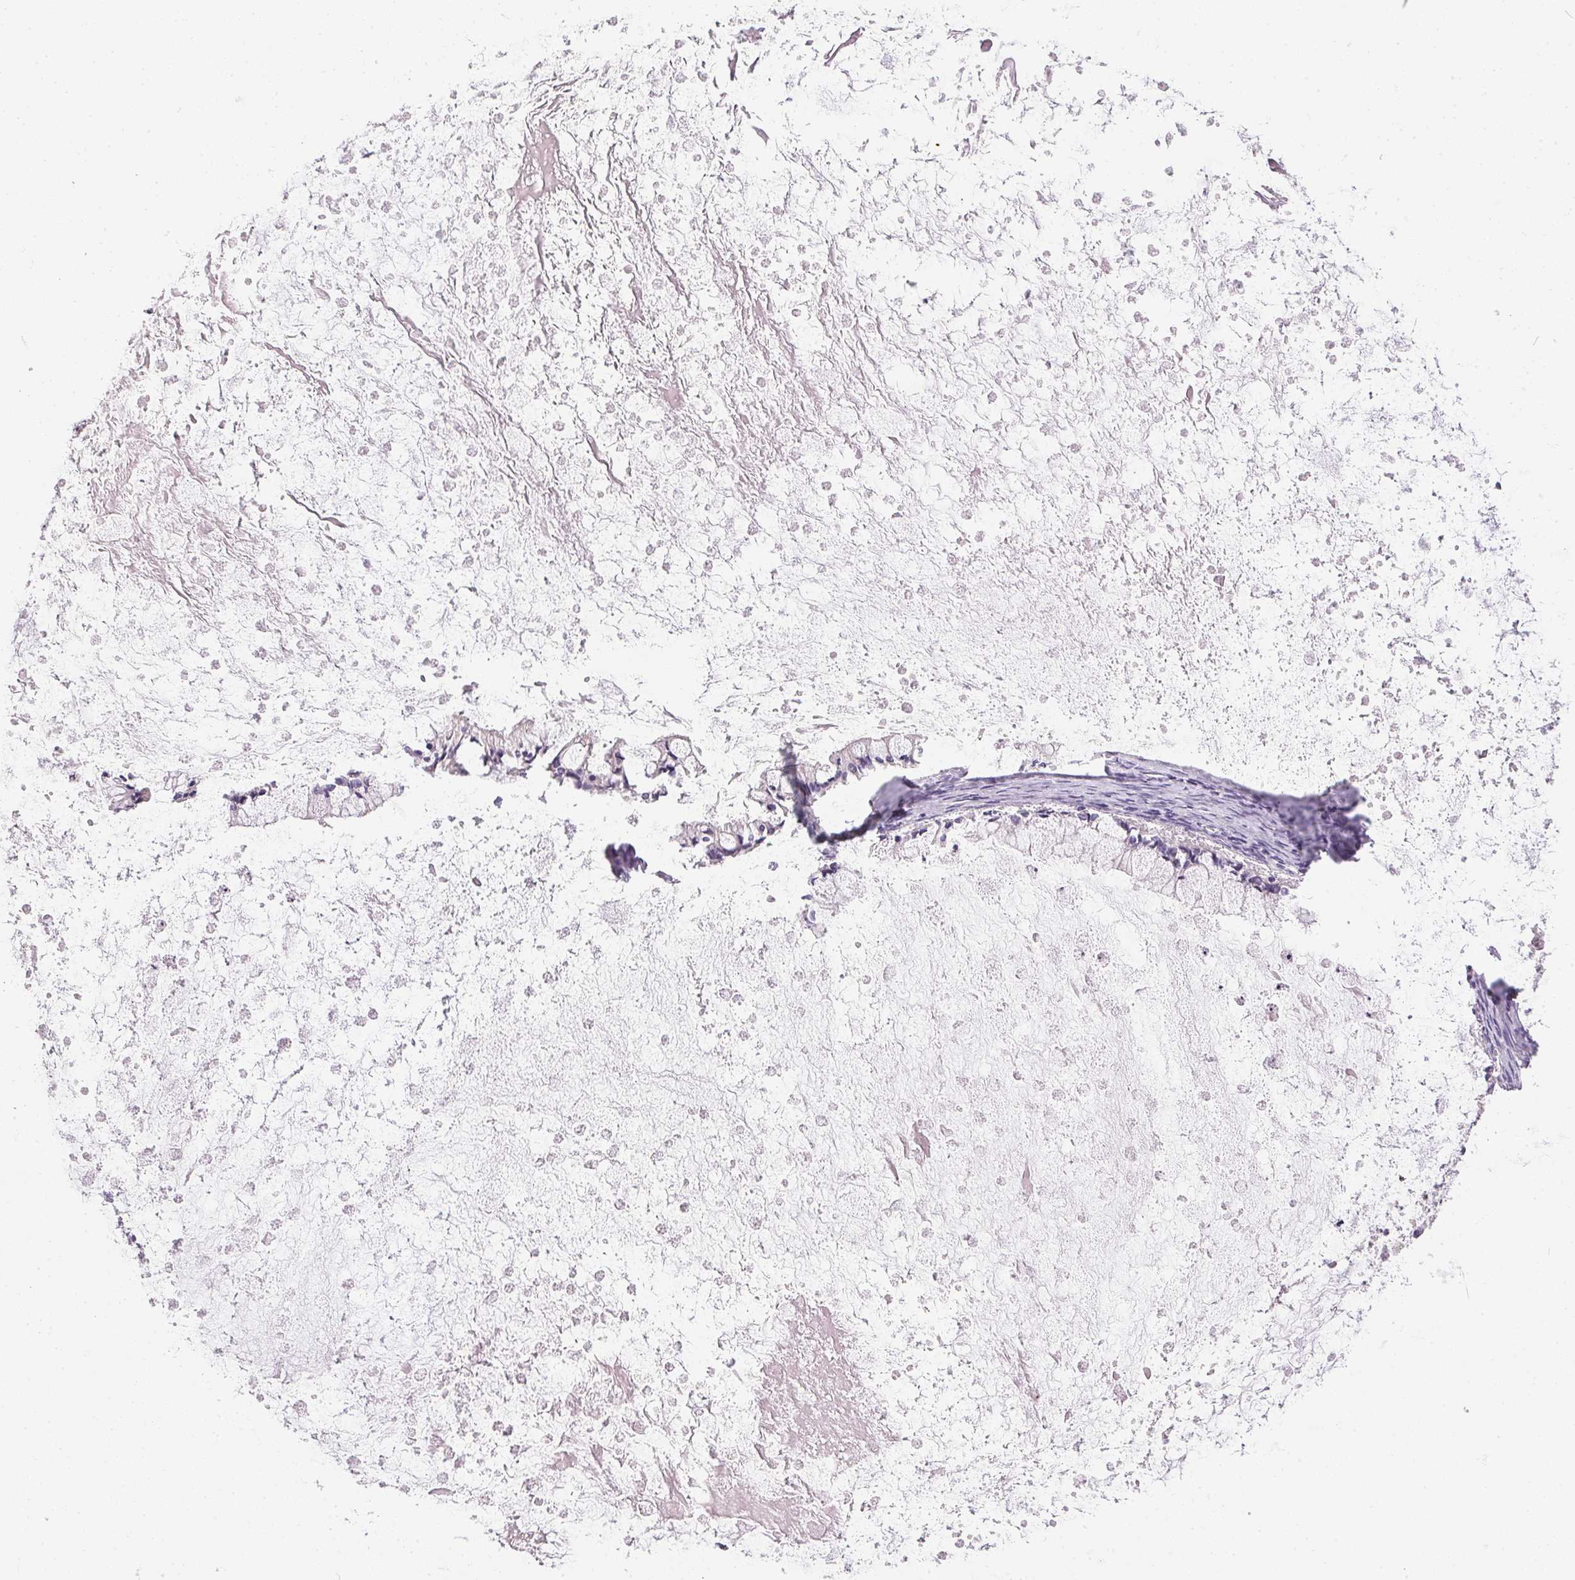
{"staining": {"intensity": "negative", "quantity": "none", "location": "none"}, "tissue": "ovarian cancer", "cell_type": "Tumor cells", "image_type": "cancer", "snomed": [{"axis": "morphology", "description": "Cystadenocarcinoma, mucinous, NOS"}, {"axis": "topography", "description": "Ovary"}], "caption": "Human mucinous cystadenocarcinoma (ovarian) stained for a protein using IHC displays no positivity in tumor cells.", "gene": "GSDMC", "patient": {"sex": "female", "age": 67}}